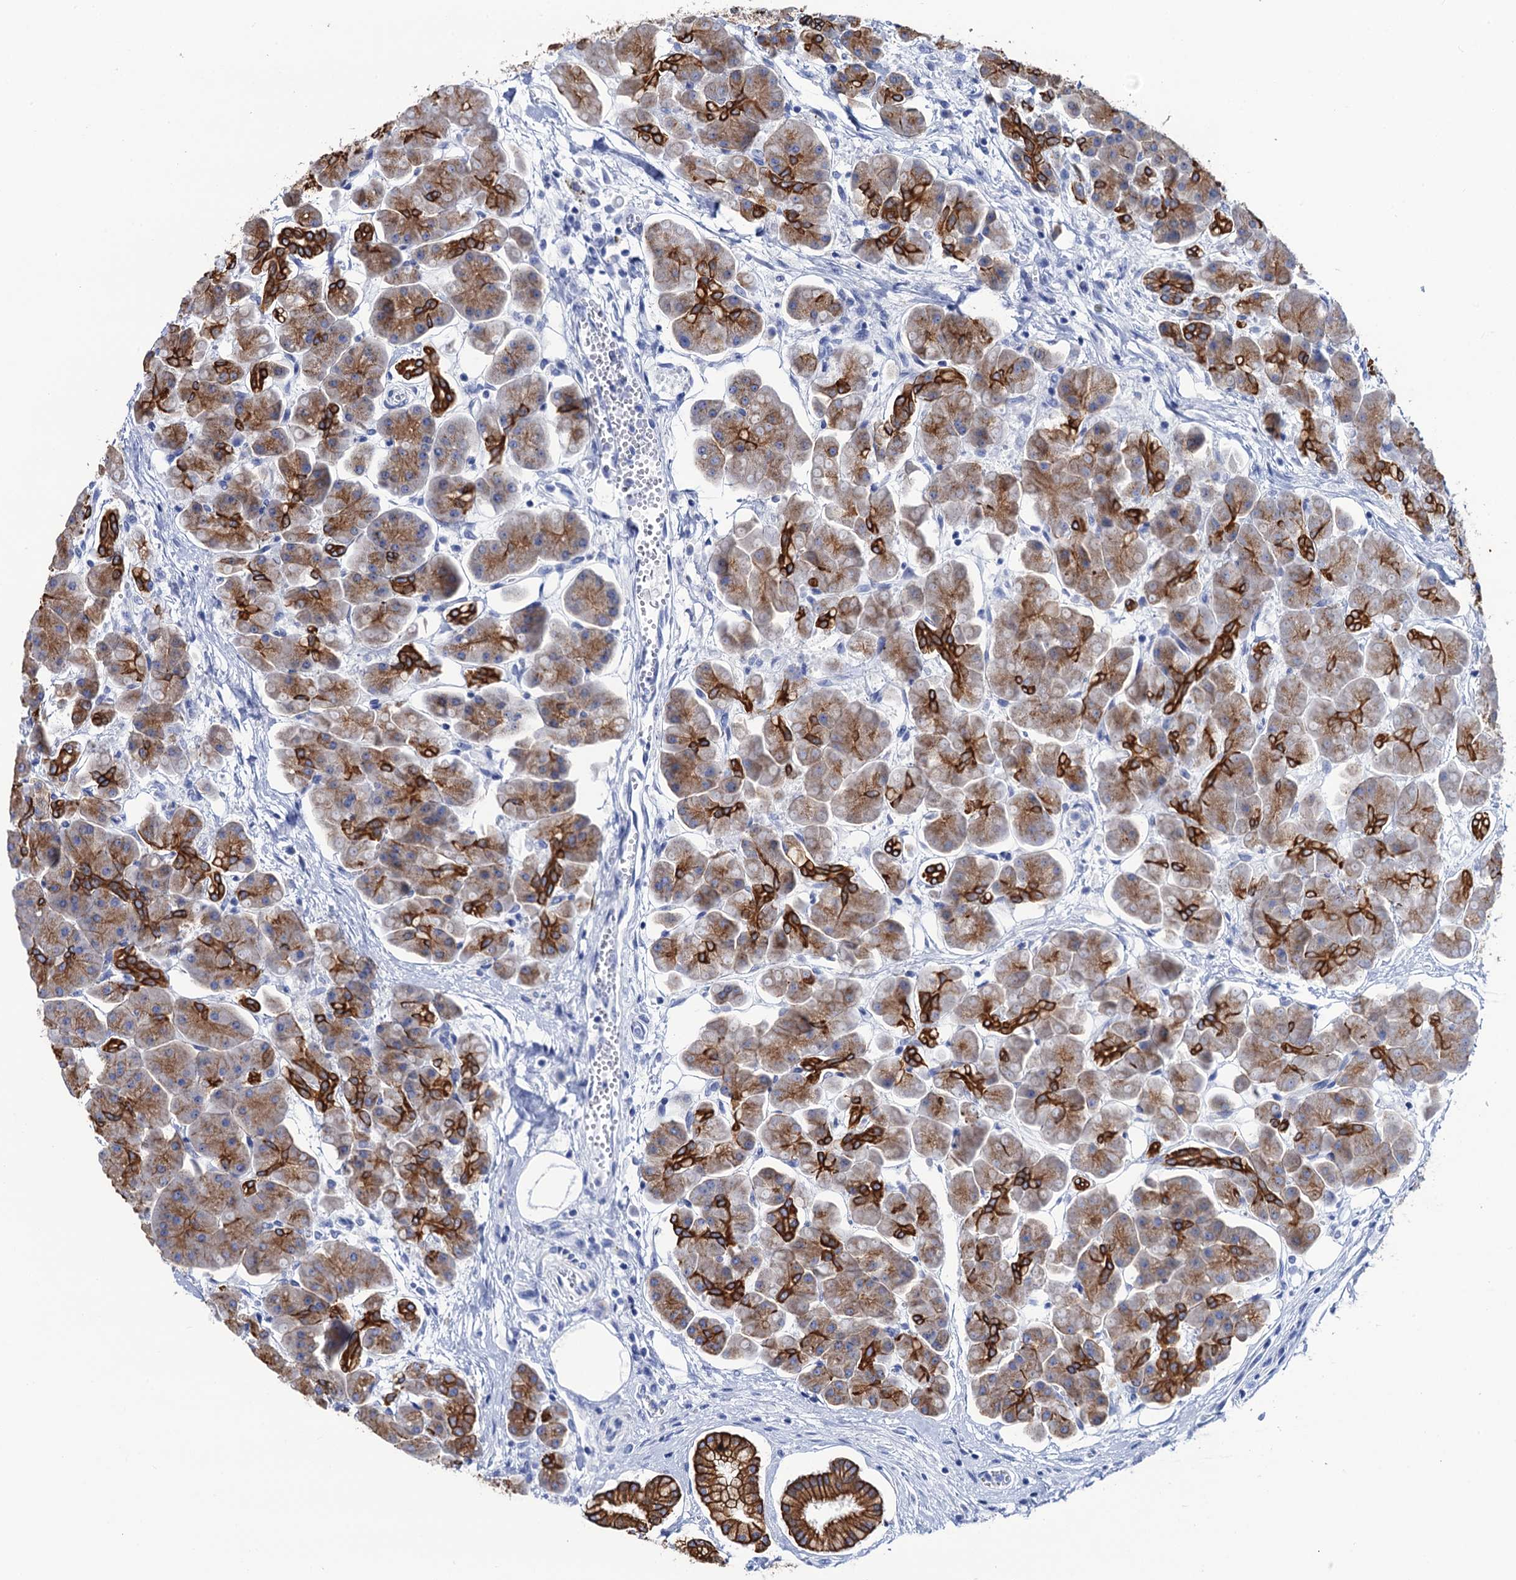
{"staining": {"intensity": "strong", "quantity": "25%-75%", "location": "cytoplasmic/membranous"}, "tissue": "pancreas", "cell_type": "Exocrine glandular cells", "image_type": "normal", "snomed": [{"axis": "morphology", "description": "Normal tissue, NOS"}, {"axis": "topography", "description": "Pancreas"}], "caption": "This photomicrograph demonstrates IHC staining of normal human pancreas, with high strong cytoplasmic/membranous expression in approximately 25%-75% of exocrine glandular cells.", "gene": "RAB3IP", "patient": {"sex": "male", "age": 66}}